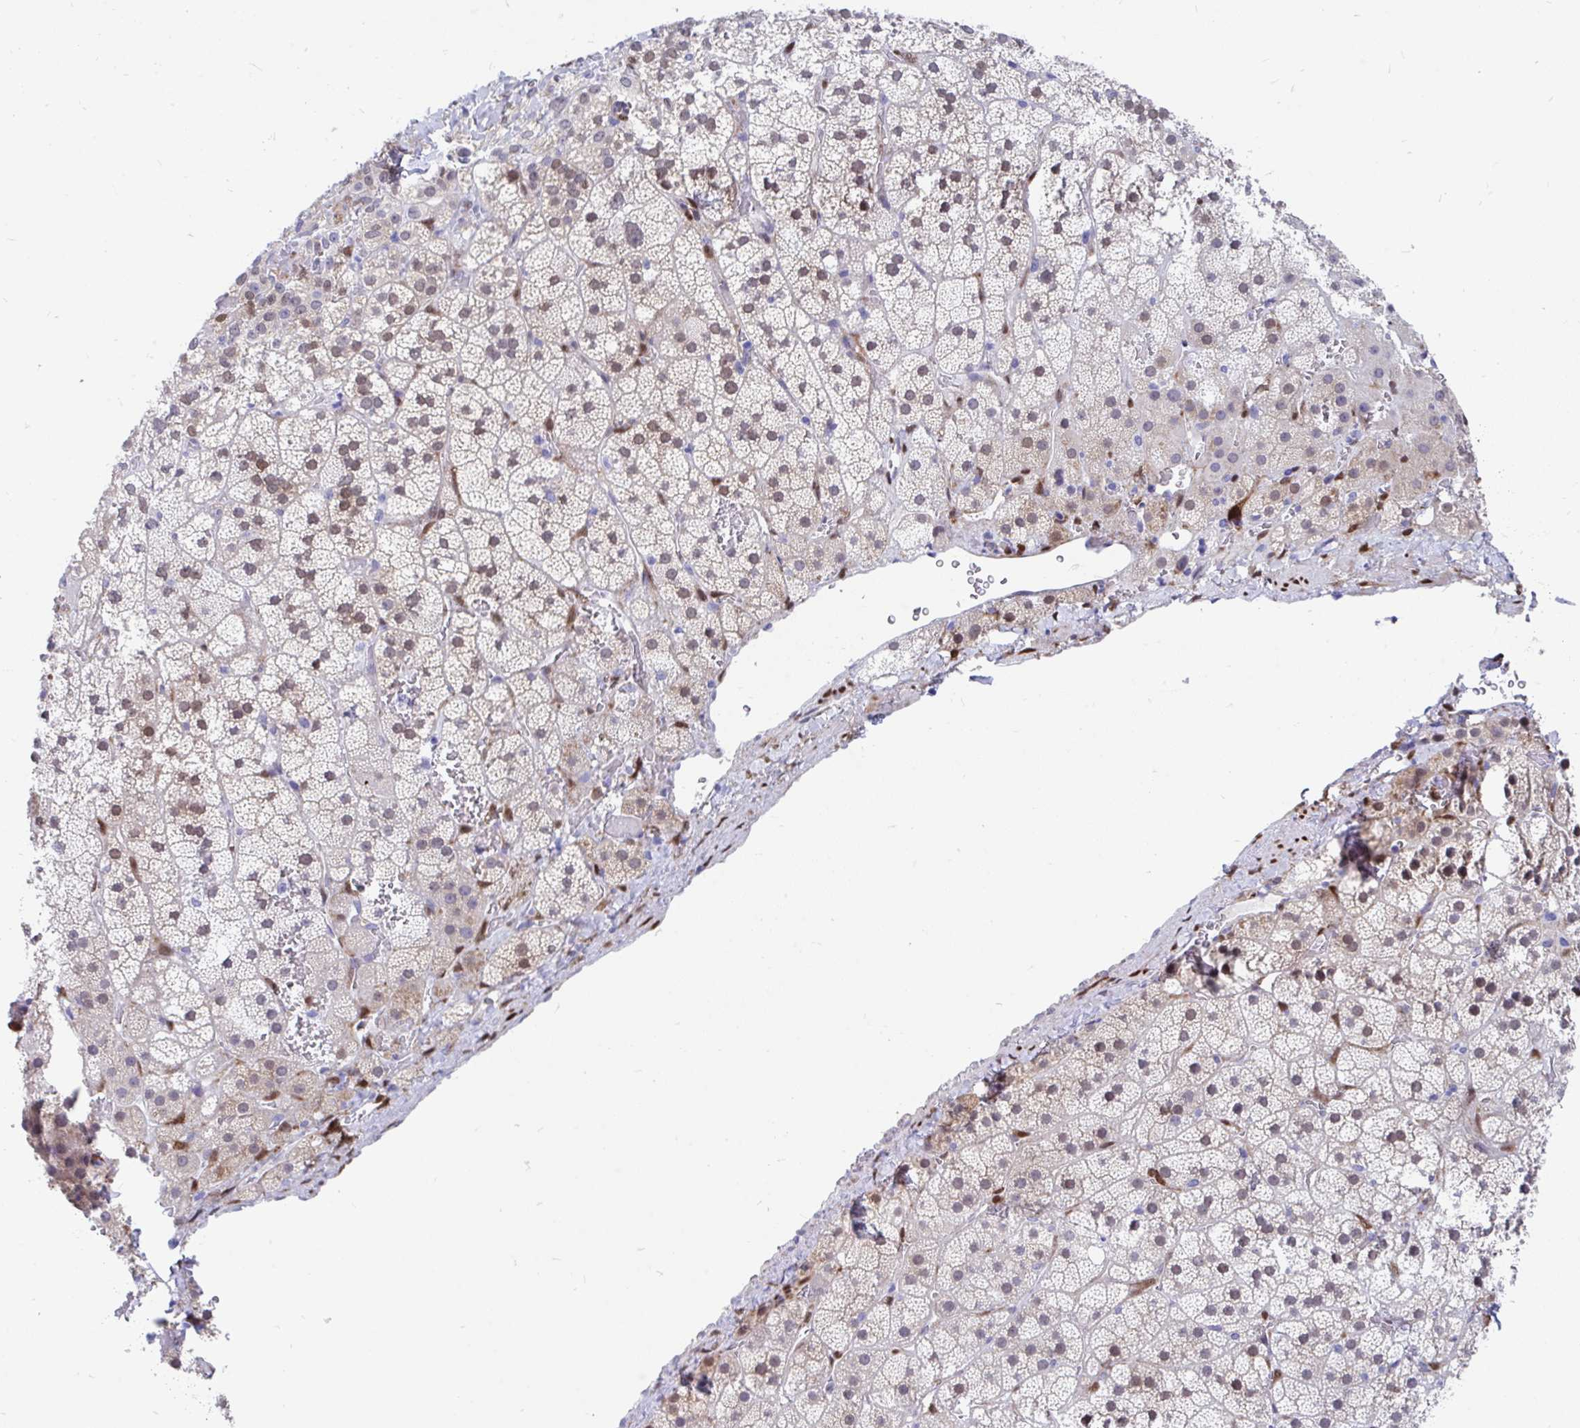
{"staining": {"intensity": "weak", "quantity": "25%-75%", "location": "cytoplasmic/membranous,nuclear"}, "tissue": "adrenal gland", "cell_type": "Glandular cells", "image_type": "normal", "snomed": [{"axis": "morphology", "description": "Normal tissue, NOS"}, {"axis": "topography", "description": "Adrenal gland"}], "caption": "Immunohistochemical staining of unremarkable human adrenal gland displays weak cytoplasmic/membranous,nuclear protein staining in approximately 25%-75% of glandular cells.", "gene": "RBPMS", "patient": {"sex": "male", "age": 57}}